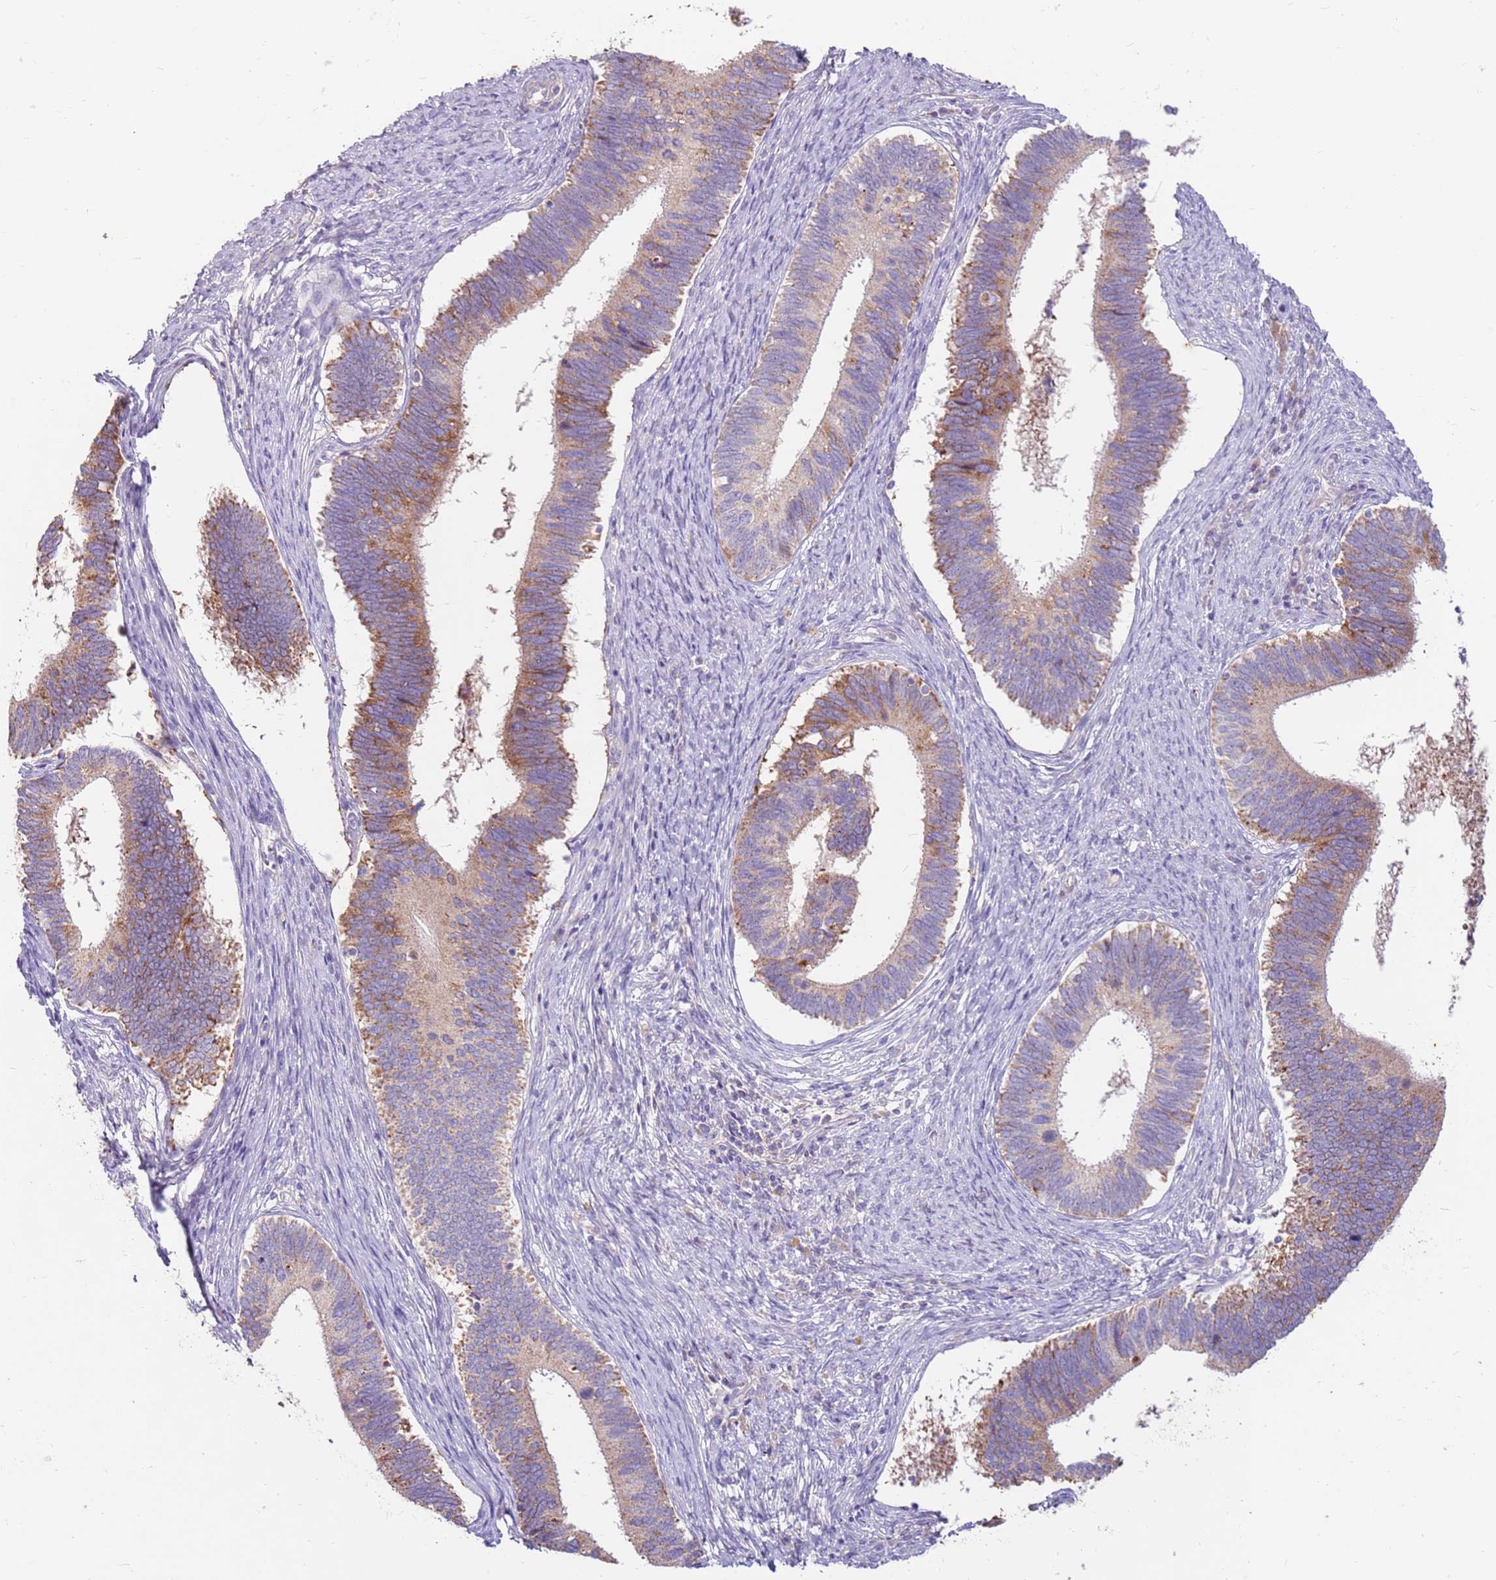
{"staining": {"intensity": "moderate", "quantity": "25%-75%", "location": "cytoplasmic/membranous"}, "tissue": "cervical cancer", "cell_type": "Tumor cells", "image_type": "cancer", "snomed": [{"axis": "morphology", "description": "Adenocarcinoma, NOS"}, {"axis": "topography", "description": "Cervix"}], "caption": "Protein staining exhibits moderate cytoplasmic/membranous positivity in about 25%-75% of tumor cells in cervical cancer.", "gene": "SLC44A4", "patient": {"sex": "female", "age": 42}}